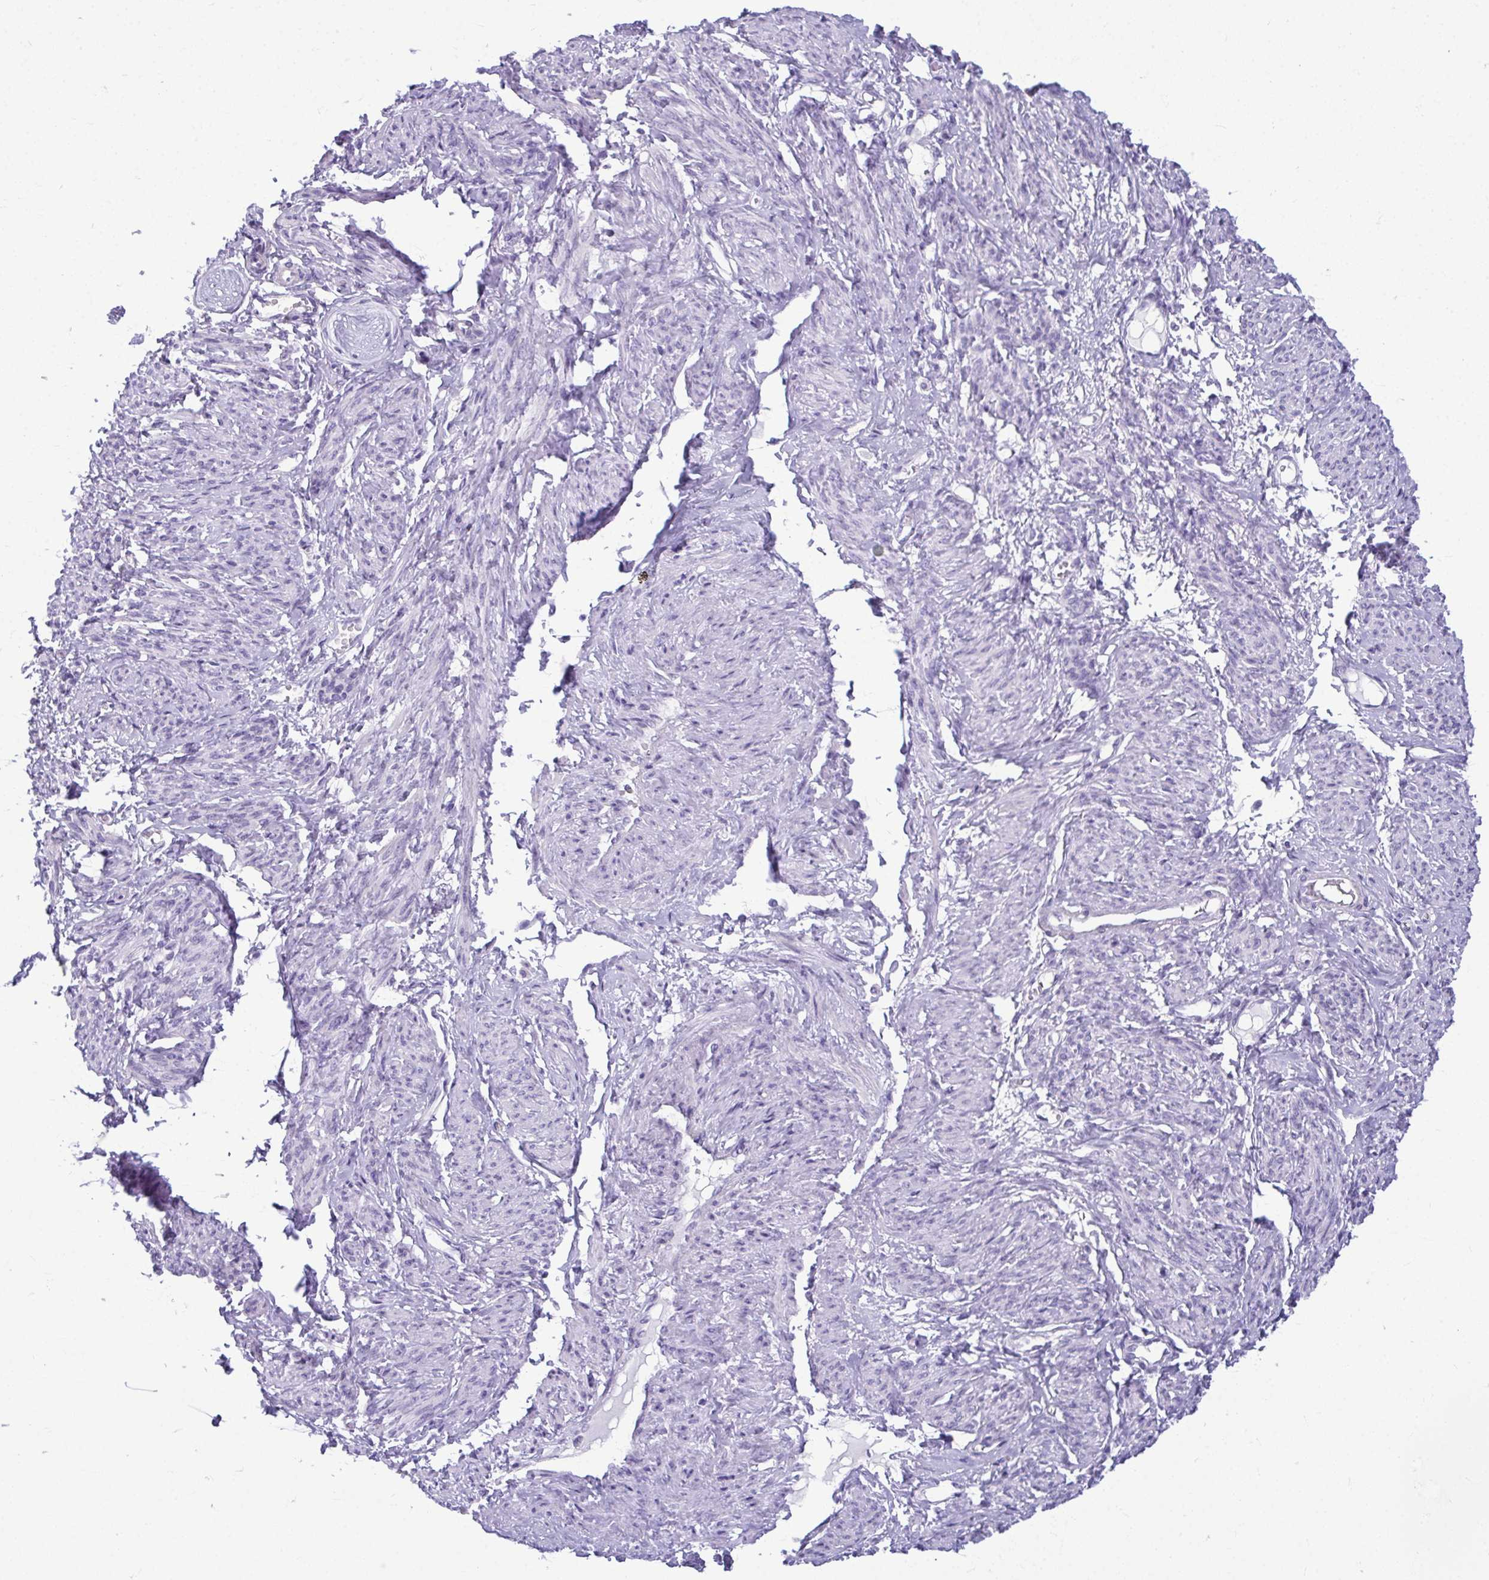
{"staining": {"intensity": "negative", "quantity": "none", "location": "none"}, "tissue": "smooth muscle", "cell_type": "Smooth muscle cells", "image_type": "normal", "snomed": [{"axis": "morphology", "description": "Normal tissue, NOS"}, {"axis": "topography", "description": "Smooth muscle"}], "caption": "Immunohistochemistry micrograph of normal smooth muscle: human smooth muscle stained with DAB exhibits no significant protein expression in smooth muscle cells. (DAB (3,3'-diaminobenzidine) immunohistochemistry (IHC), high magnification).", "gene": "SERPINI1", "patient": {"sex": "female", "age": 65}}